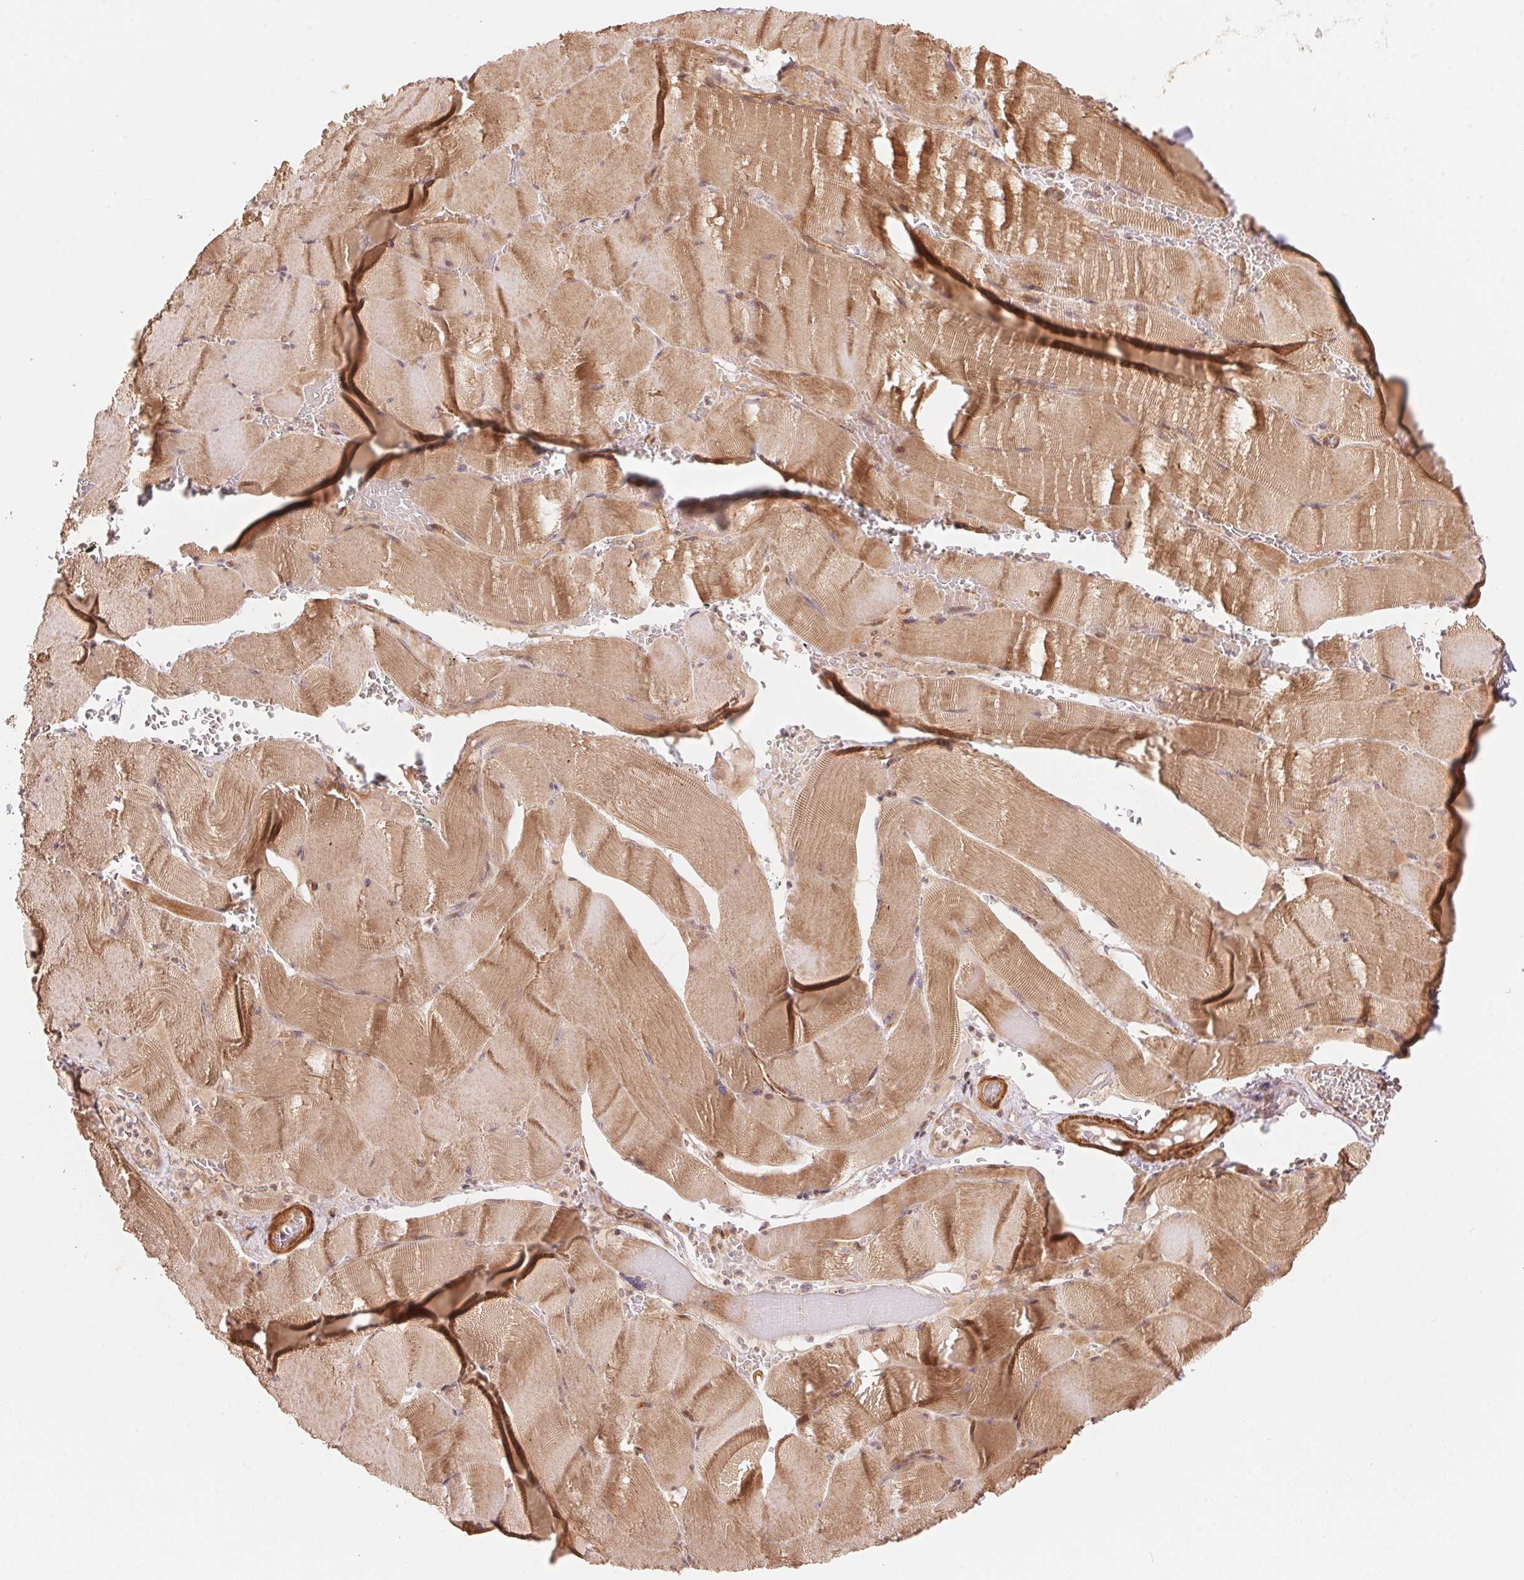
{"staining": {"intensity": "moderate", "quantity": "25%-75%", "location": "cytoplasmic/membranous"}, "tissue": "skeletal muscle", "cell_type": "Myocytes", "image_type": "normal", "snomed": [{"axis": "morphology", "description": "Normal tissue, NOS"}, {"axis": "topography", "description": "Skeletal muscle"}], "caption": "A high-resolution photomicrograph shows immunohistochemistry (IHC) staining of unremarkable skeletal muscle, which displays moderate cytoplasmic/membranous expression in about 25%-75% of myocytes.", "gene": "TNIP2", "patient": {"sex": "male", "age": 56}}